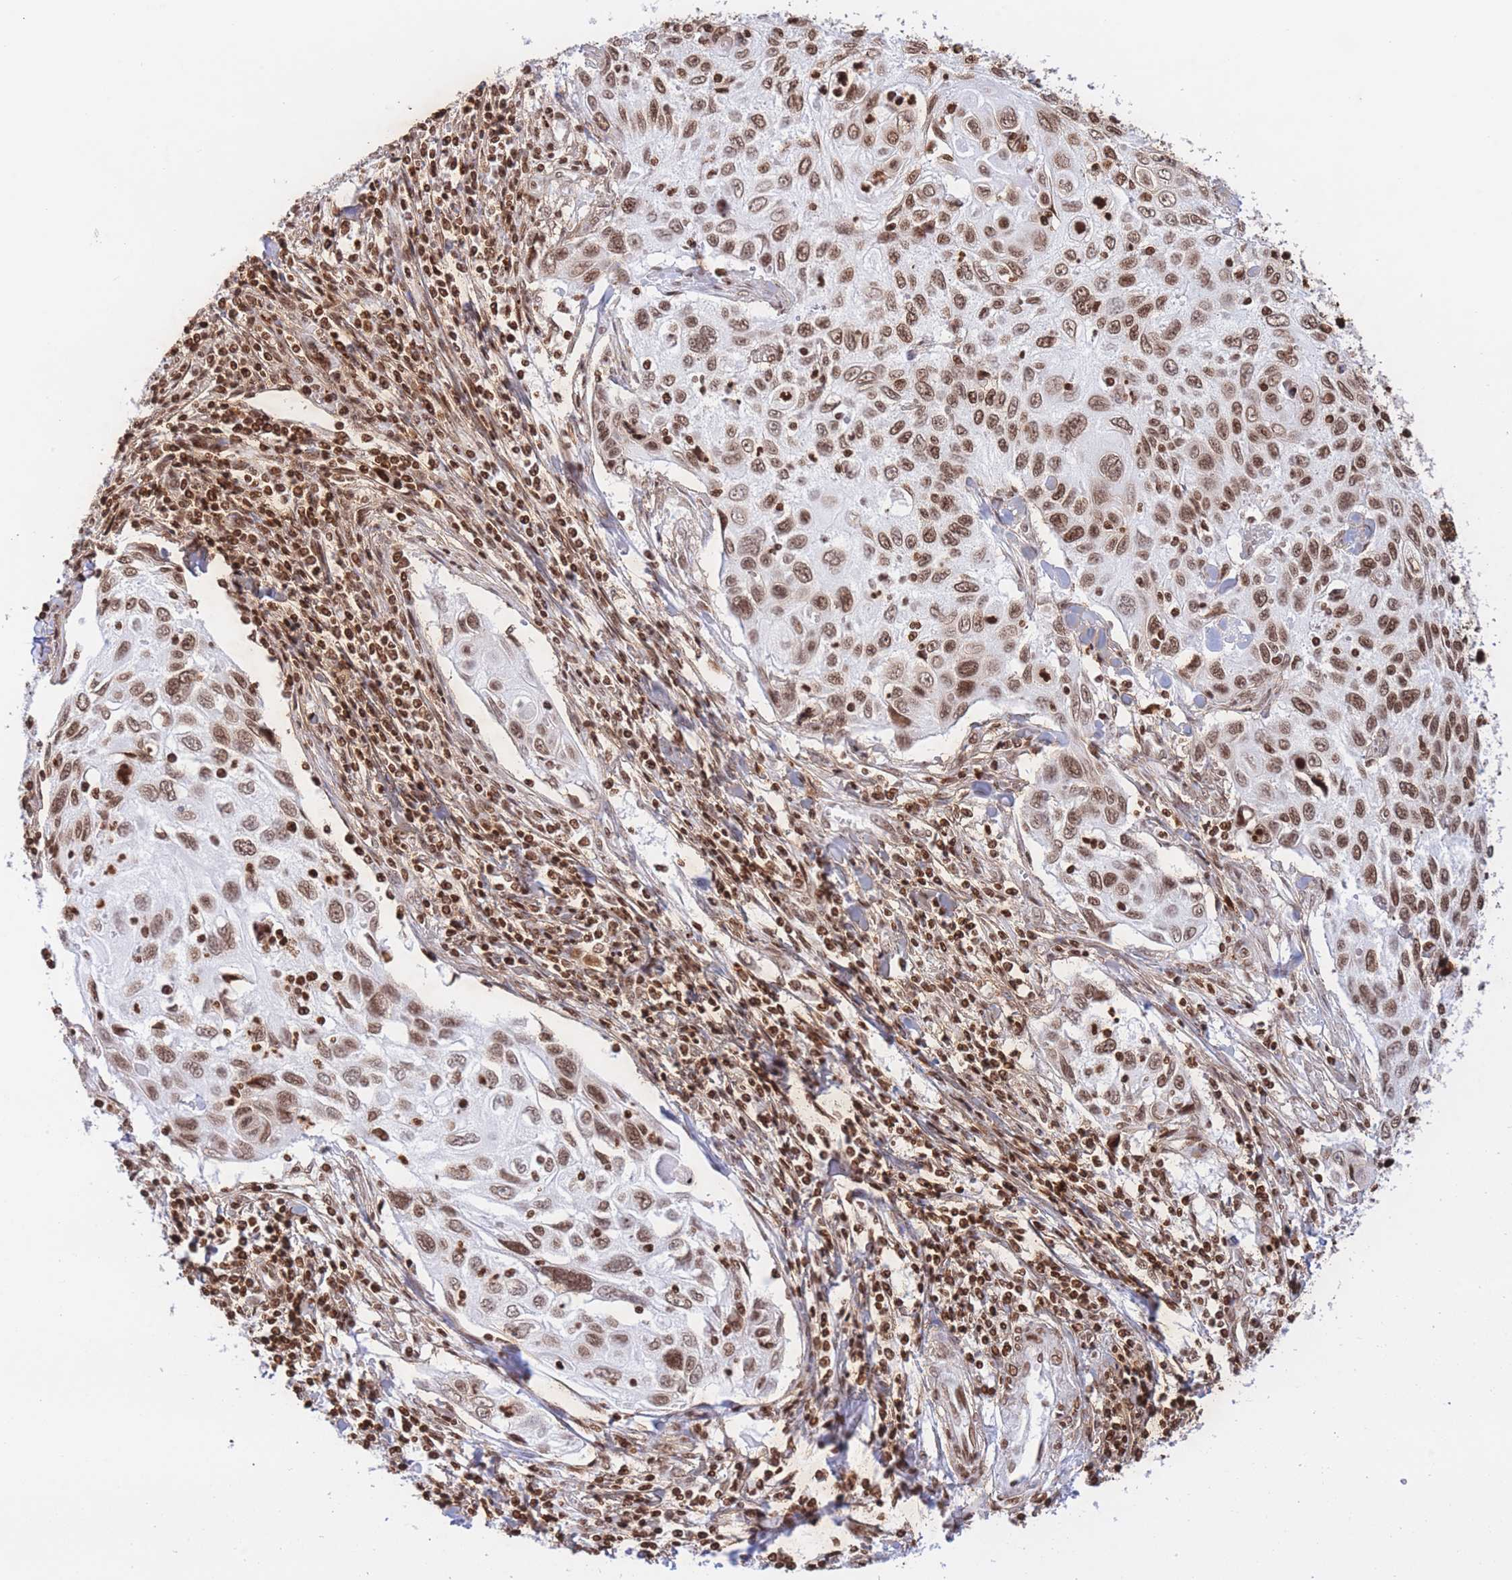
{"staining": {"intensity": "moderate", "quantity": ">75%", "location": "nuclear"}, "tissue": "cervical cancer", "cell_type": "Tumor cells", "image_type": "cancer", "snomed": [{"axis": "morphology", "description": "Squamous cell carcinoma, NOS"}, {"axis": "topography", "description": "Cervix"}], "caption": "Immunohistochemistry (IHC) image of neoplastic tissue: cervical cancer stained using immunohistochemistry demonstrates medium levels of moderate protein expression localized specifically in the nuclear of tumor cells, appearing as a nuclear brown color.", "gene": "H2BC11", "patient": {"sex": "female", "age": 70}}